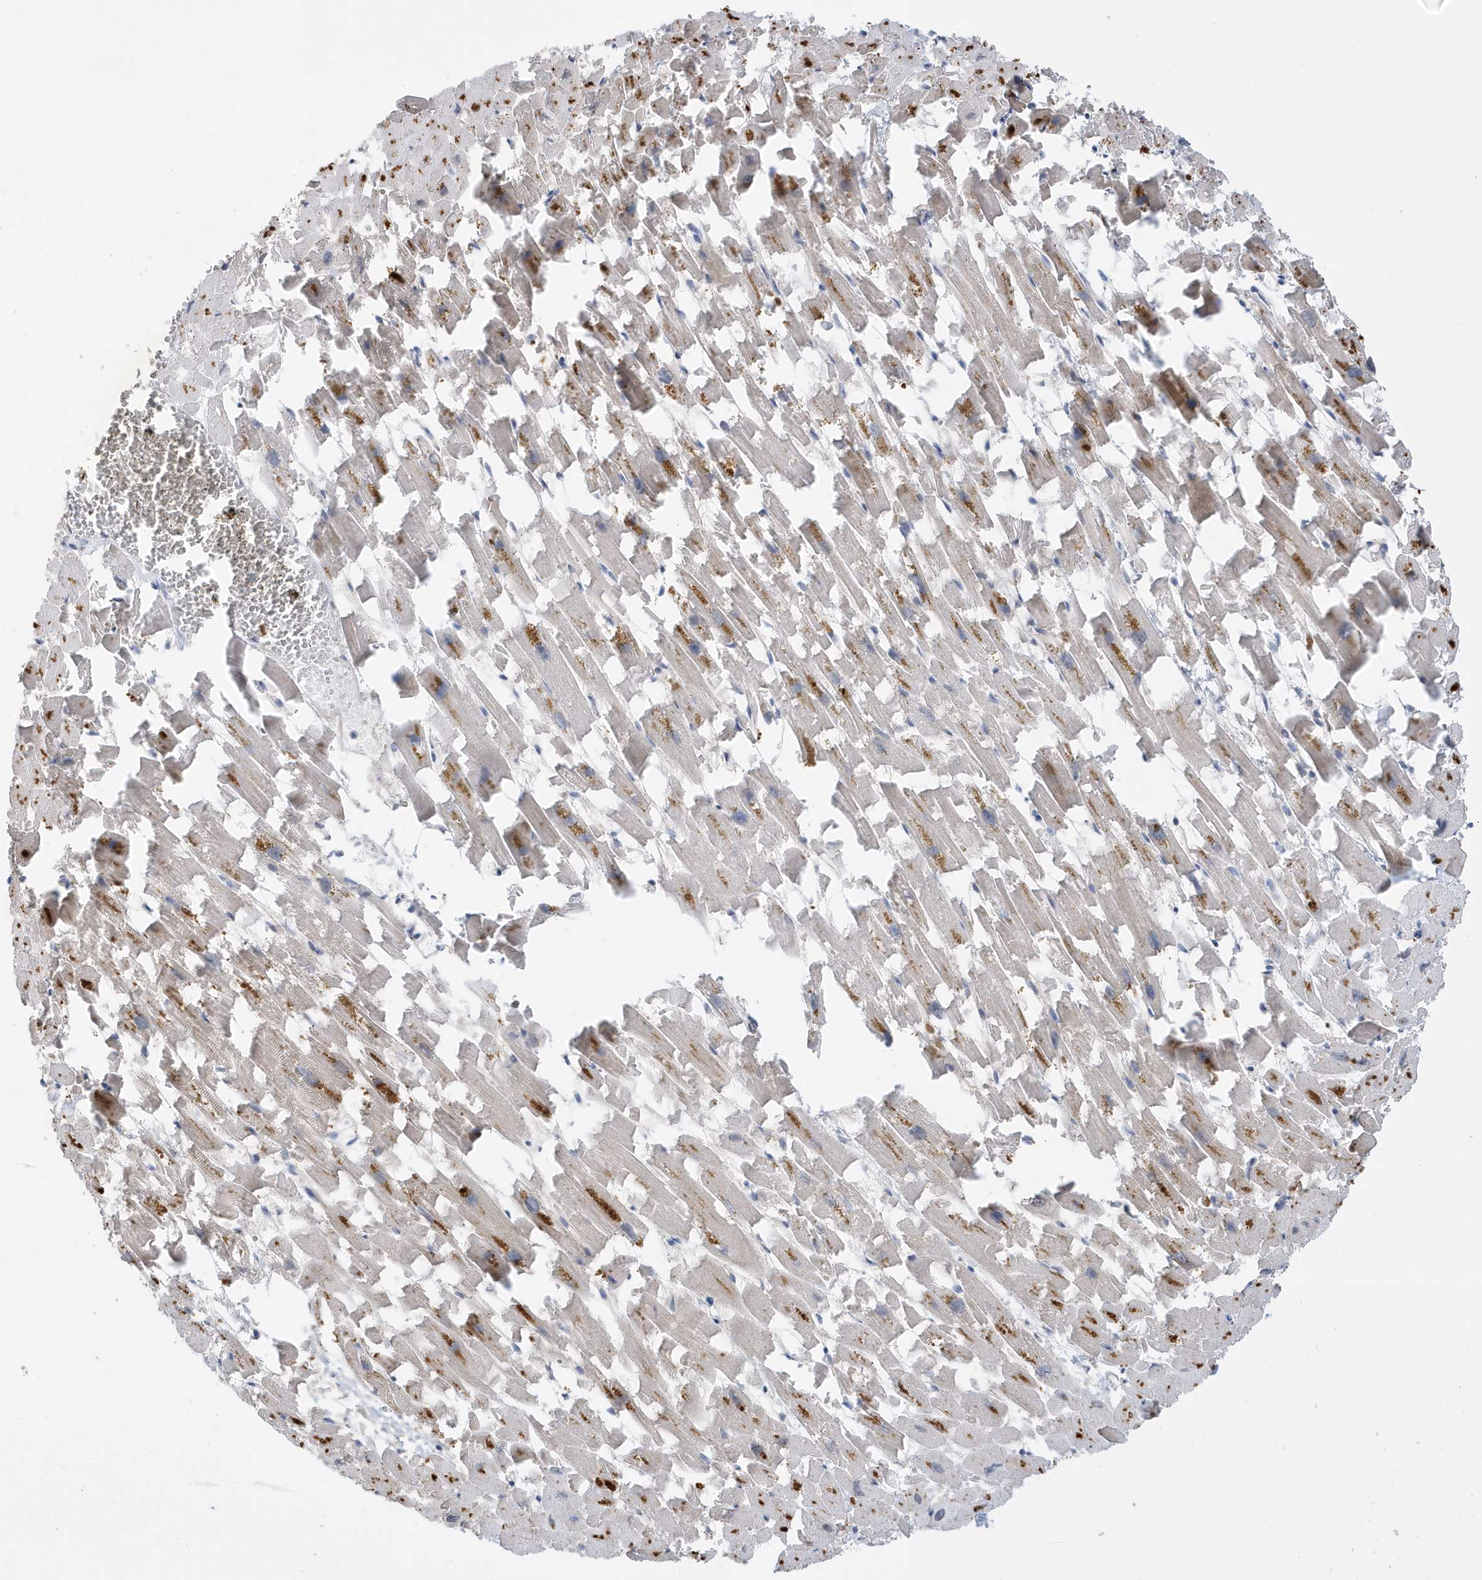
{"staining": {"intensity": "moderate", "quantity": "25%-75%", "location": "cytoplasmic/membranous"}, "tissue": "heart muscle", "cell_type": "Cardiomyocytes", "image_type": "normal", "snomed": [{"axis": "morphology", "description": "Normal tissue, NOS"}, {"axis": "topography", "description": "Heart"}], "caption": "A high-resolution photomicrograph shows immunohistochemistry staining of unremarkable heart muscle, which displays moderate cytoplasmic/membranous positivity in approximately 25%-75% of cardiomyocytes. The staining was performed using DAB, with brown indicating positive protein expression. Nuclei are stained blue with hematoxylin.", "gene": "LAPTM4A", "patient": {"sex": "female", "age": 64}}